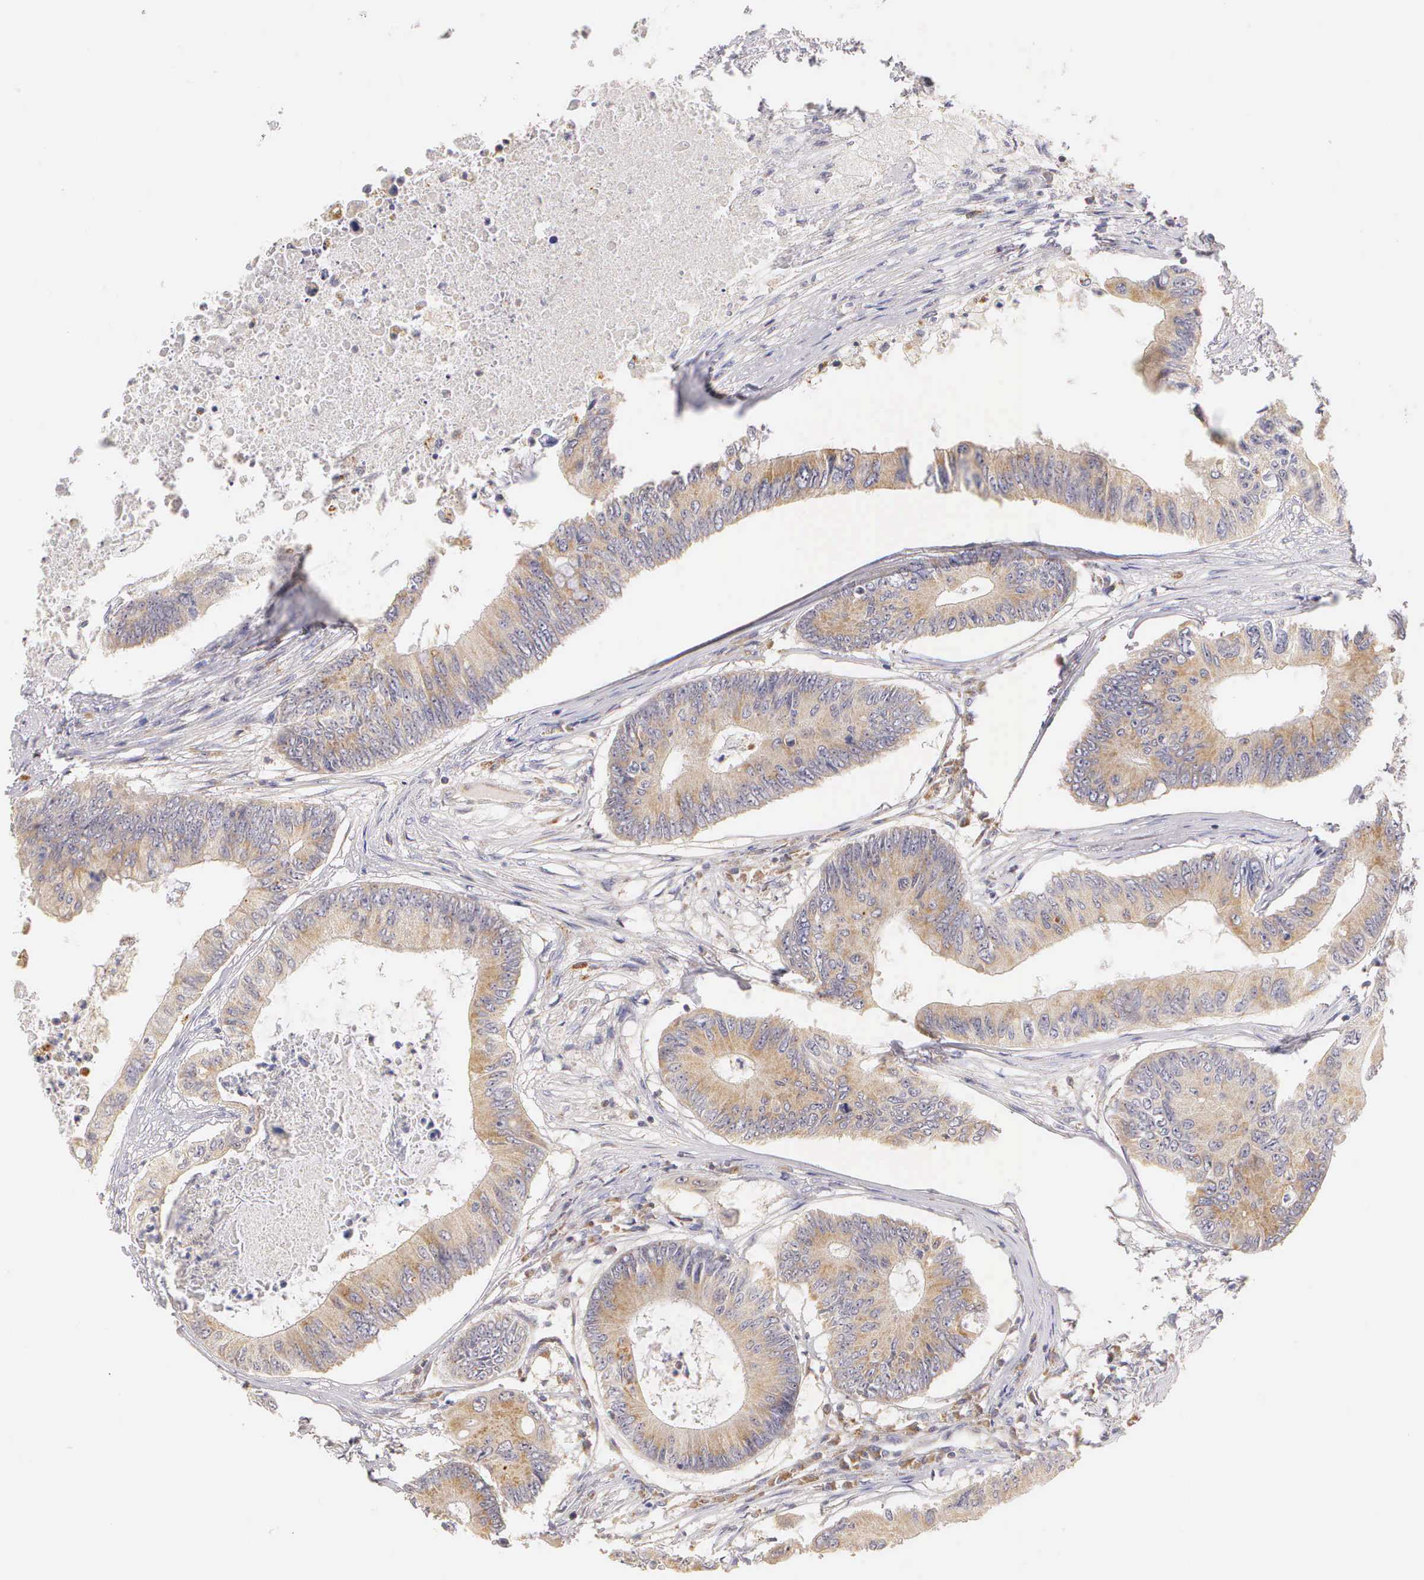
{"staining": {"intensity": "weak", "quantity": "25%-75%", "location": "cytoplasmic/membranous"}, "tissue": "colorectal cancer", "cell_type": "Tumor cells", "image_type": "cancer", "snomed": [{"axis": "morphology", "description": "Adenocarcinoma, NOS"}, {"axis": "topography", "description": "Colon"}], "caption": "High-magnification brightfield microscopy of adenocarcinoma (colorectal) stained with DAB (3,3'-diaminobenzidine) (brown) and counterstained with hematoxylin (blue). tumor cells exhibit weak cytoplasmic/membranous expression is appreciated in approximately25%-75% of cells.", "gene": "ESR1", "patient": {"sex": "male", "age": 65}}